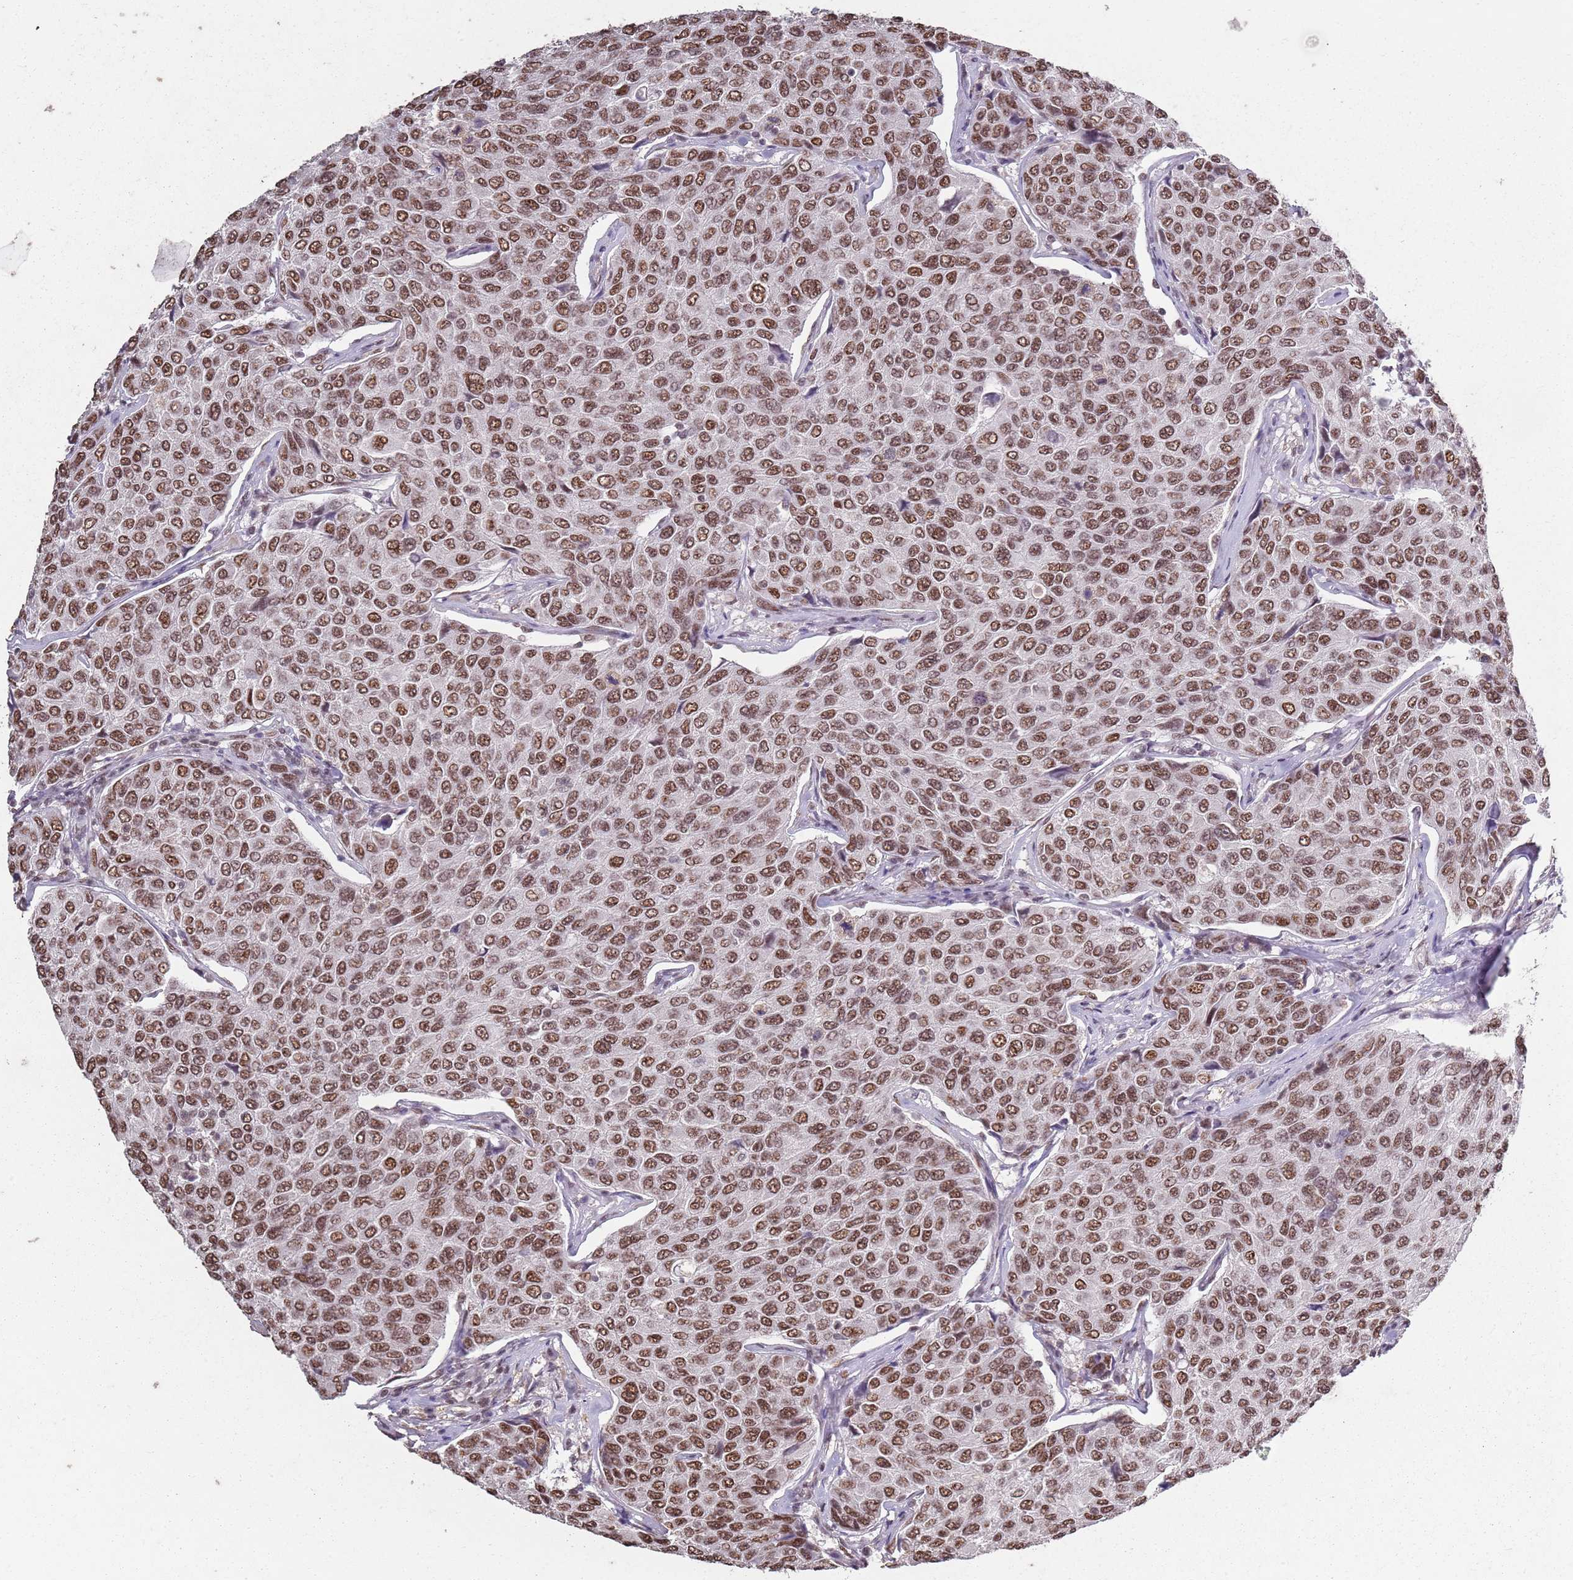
{"staining": {"intensity": "moderate", "quantity": ">75%", "location": "nuclear"}, "tissue": "breast cancer", "cell_type": "Tumor cells", "image_type": "cancer", "snomed": [{"axis": "morphology", "description": "Duct carcinoma"}, {"axis": "topography", "description": "Breast"}], "caption": "The micrograph shows immunohistochemical staining of breast cancer. There is moderate nuclear expression is seen in about >75% of tumor cells.", "gene": "ARL14EP", "patient": {"sex": "female", "age": 55}}